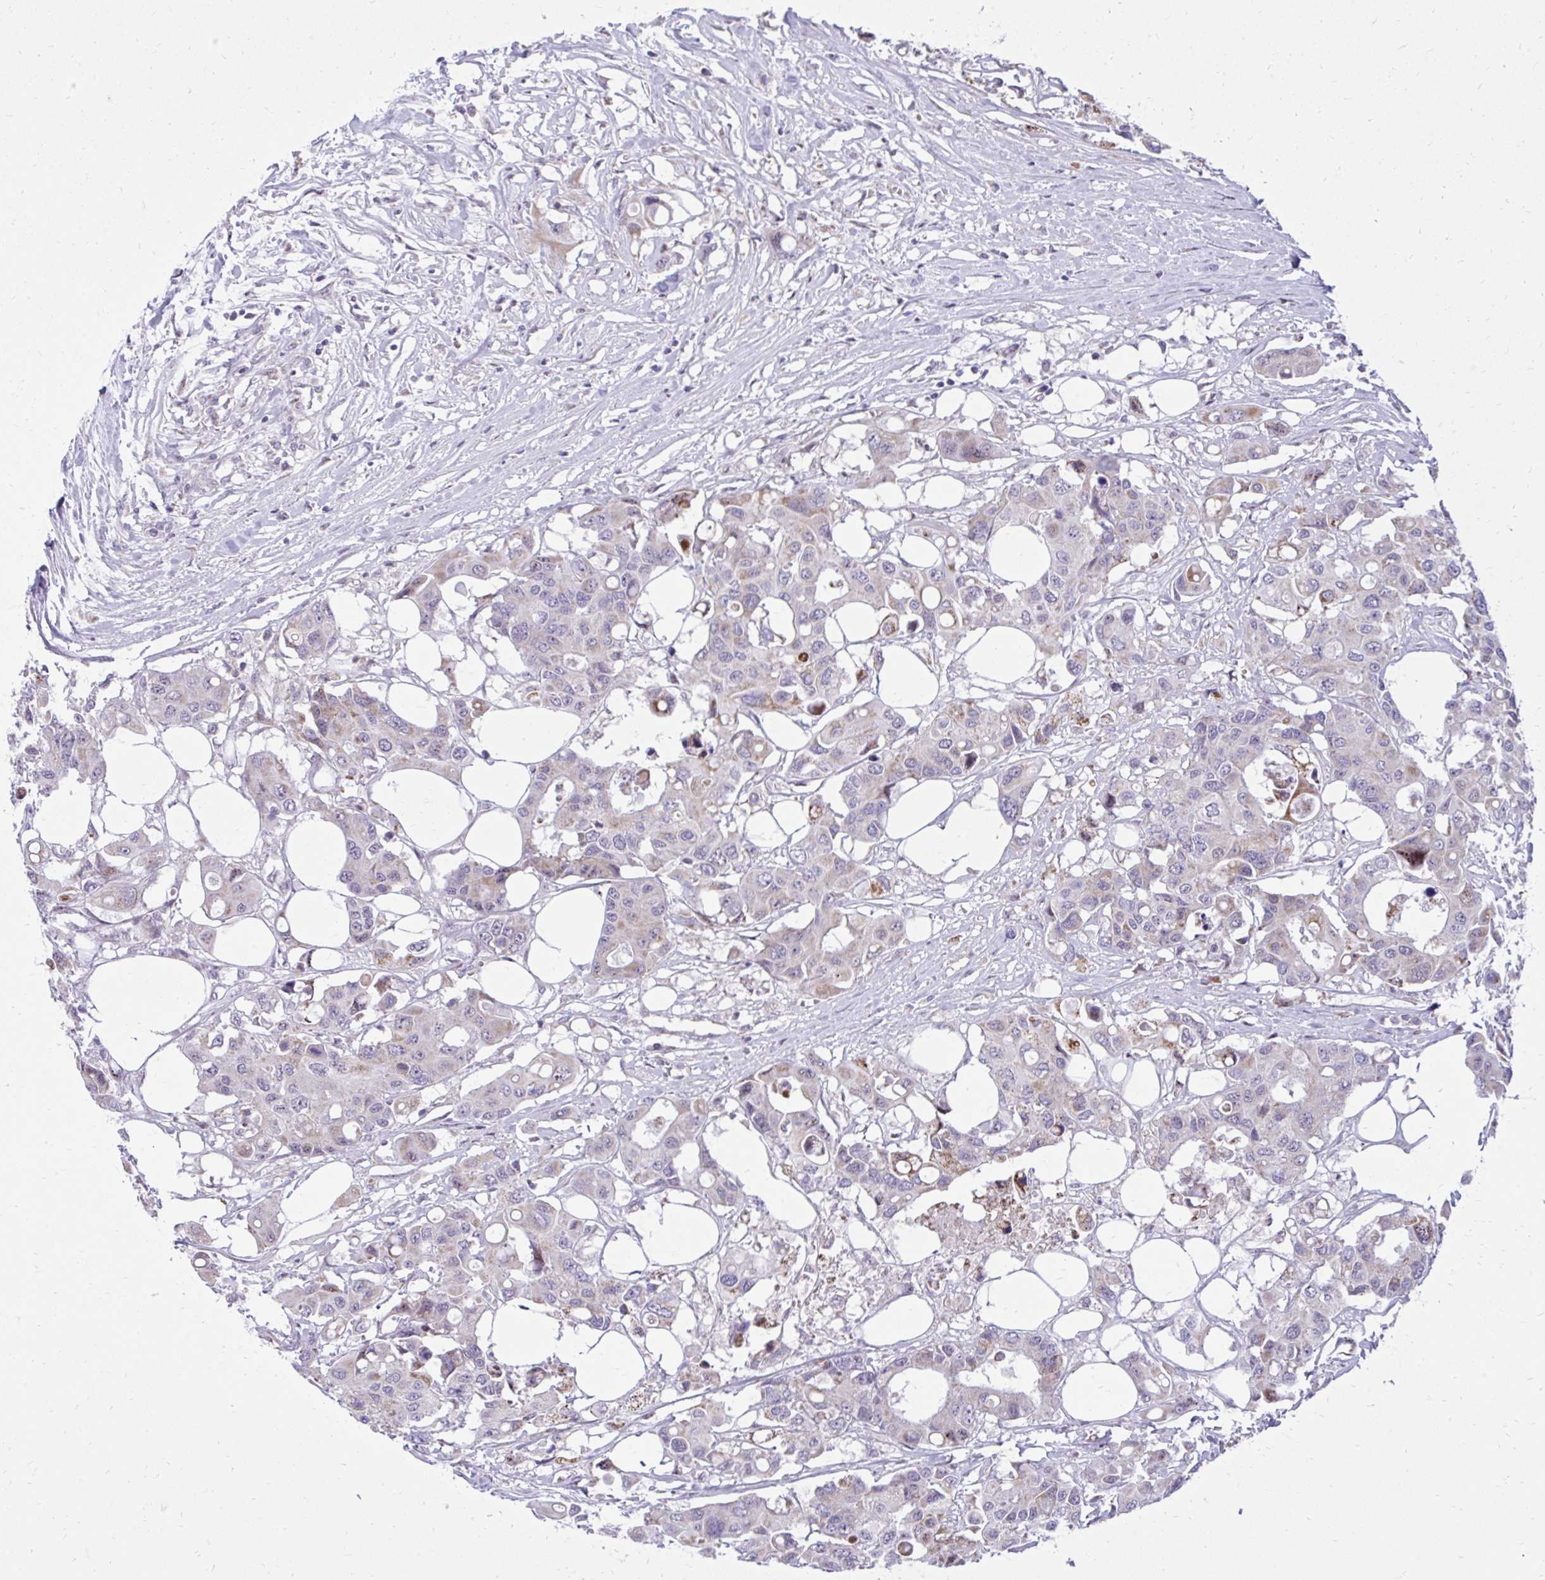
{"staining": {"intensity": "negative", "quantity": "none", "location": "none"}, "tissue": "colorectal cancer", "cell_type": "Tumor cells", "image_type": "cancer", "snomed": [{"axis": "morphology", "description": "Adenocarcinoma, NOS"}, {"axis": "topography", "description": "Colon"}], "caption": "Micrograph shows no protein staining in tumor cells of colorectal cancer tissue.", "gene": "GPRIN3", "patient": {"sex": "male", "age": 77}}